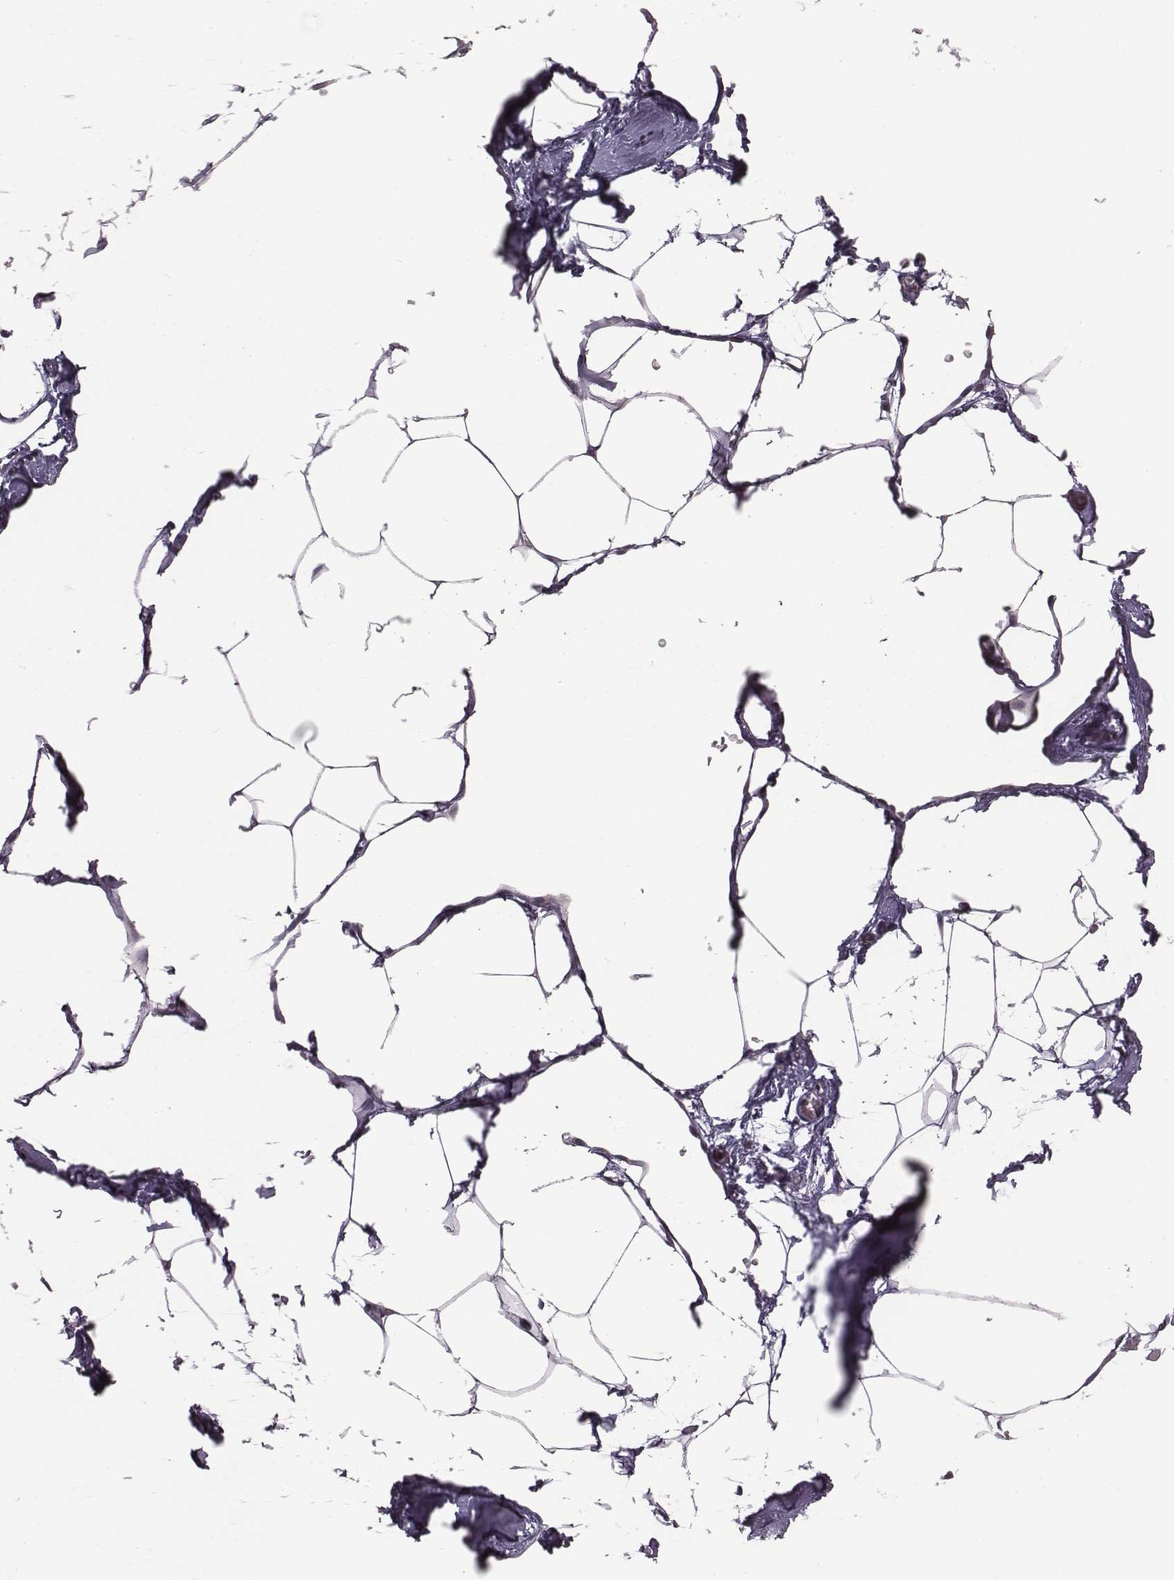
{"staining": {"intensity": "negative", "quantity": "none", "location": "none"}, "tissue": "adipose tissue", "cell_type": "Adipocytes", "image_type": "normal", "snomed": [{"axis": "morphology", "description": "Normal tissue, NOS"}, {"axis": "topography", "description": "Adipose tissue"}], "caption": "IHC histopathology image of unremarkable adipose tissue: human adipose tissue stained with DAB (3,3'-diaminobenzidine) exhibits no significant protein expression in adipocytes. The staining is performed using DAB (3,3'-diaminobenzidine) brown chromogen with nuclei counter-stained in using hematoxylin.", "gene": "BICDL1", "patient": {"sex": "male", "age": 57}}